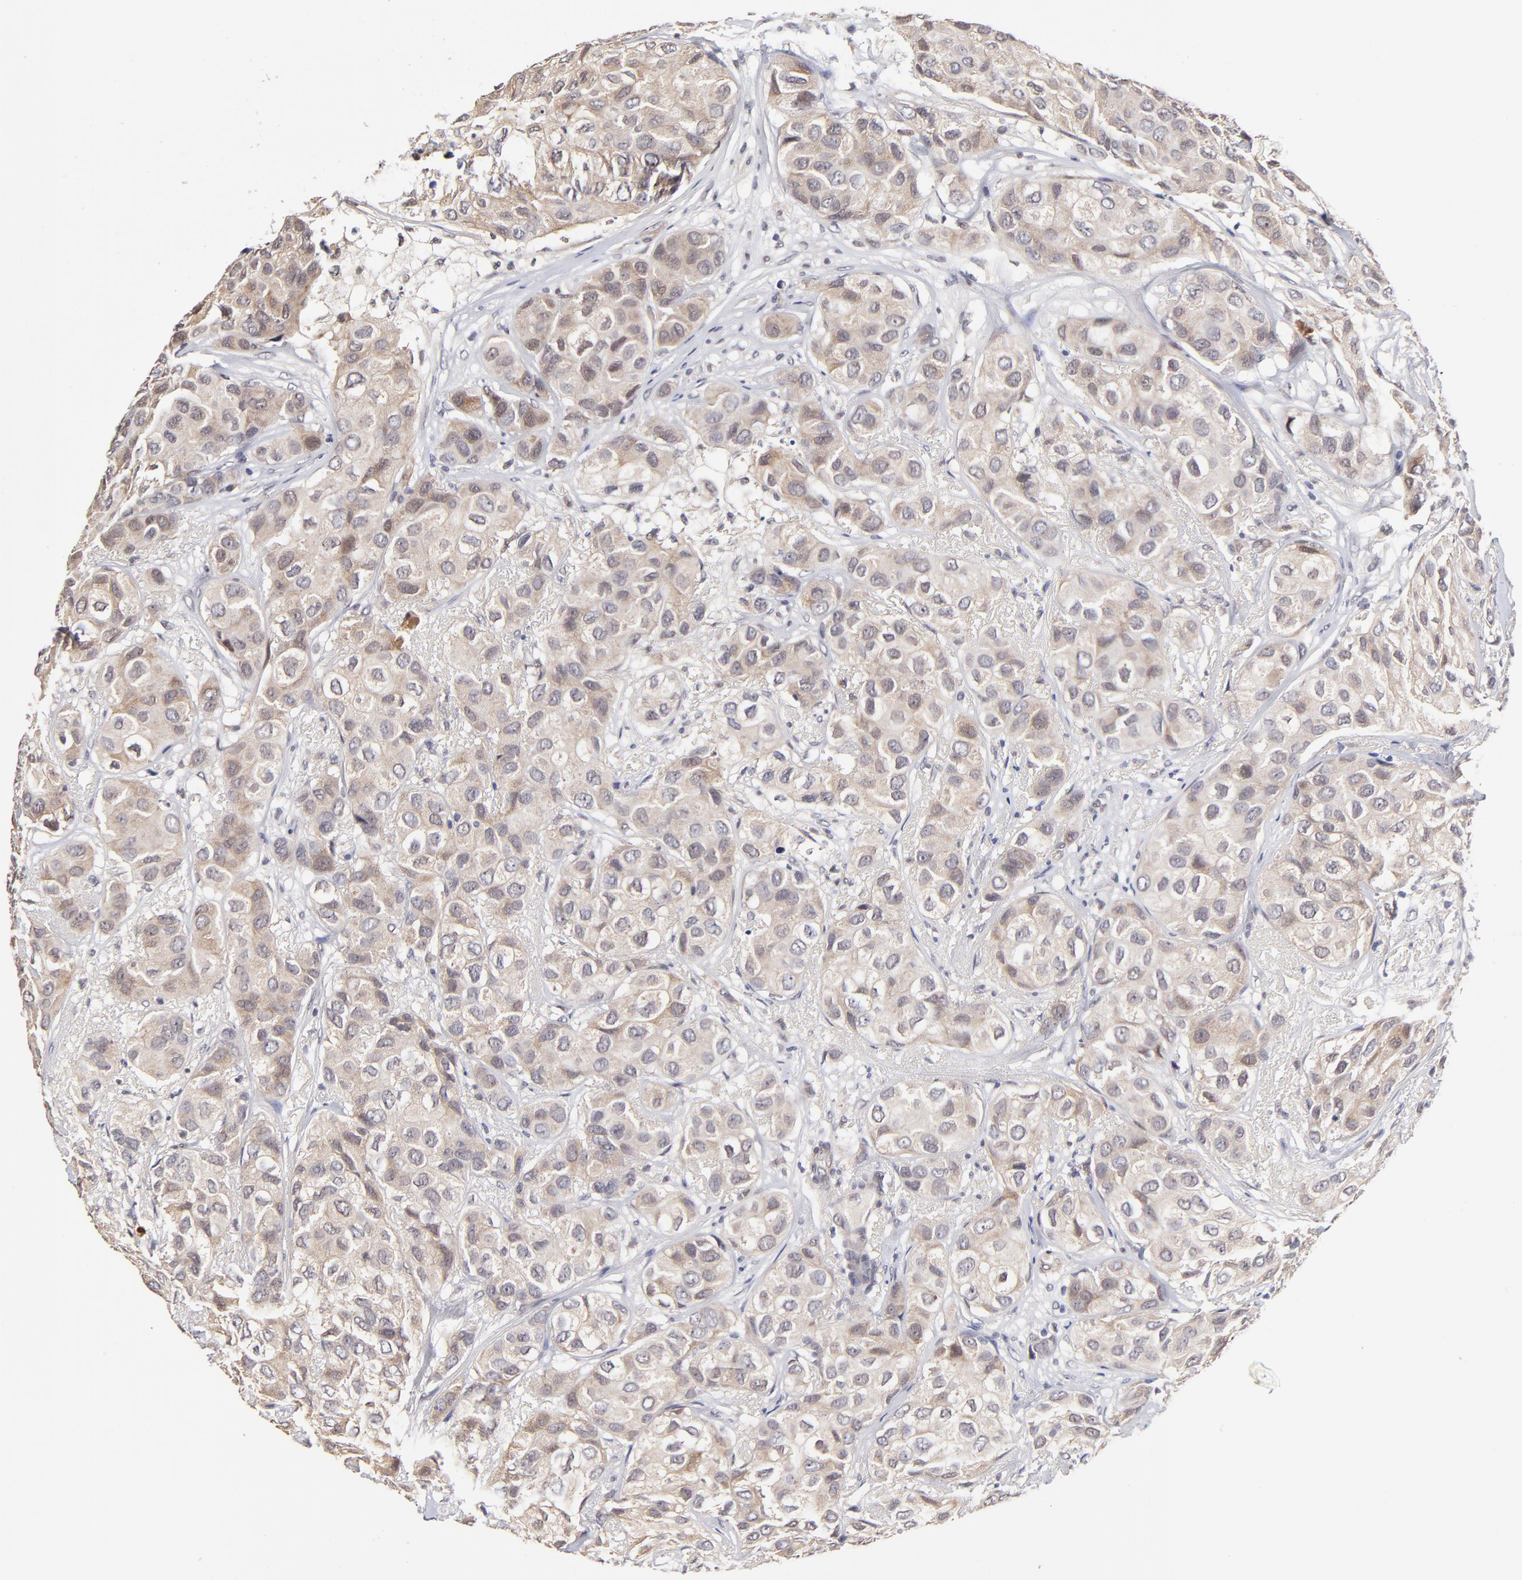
{"staining": {"intensity": "moderate", "quantity": ">75%", "location": "cytoplasmic/membranous"}, "tissue": "breast cancer", "cell_type": "Tumor cells", "image_type": "cancer", "snomed": [{"axis": "morphology", "description": "Duct carcinoma"}, {"axis": "topography", "description": "Breast"}], "caption": "Immunohistochemistry of human breast intraductal carcinoma shows medium levels of moderate cytoplasmic/membranous positivity in about >75% of tumor cells. The protein is shown in brown color, while the nuclei are stained blue.", "gene": "ZNF10", "patient": {"sex": "female", "age": 68}}